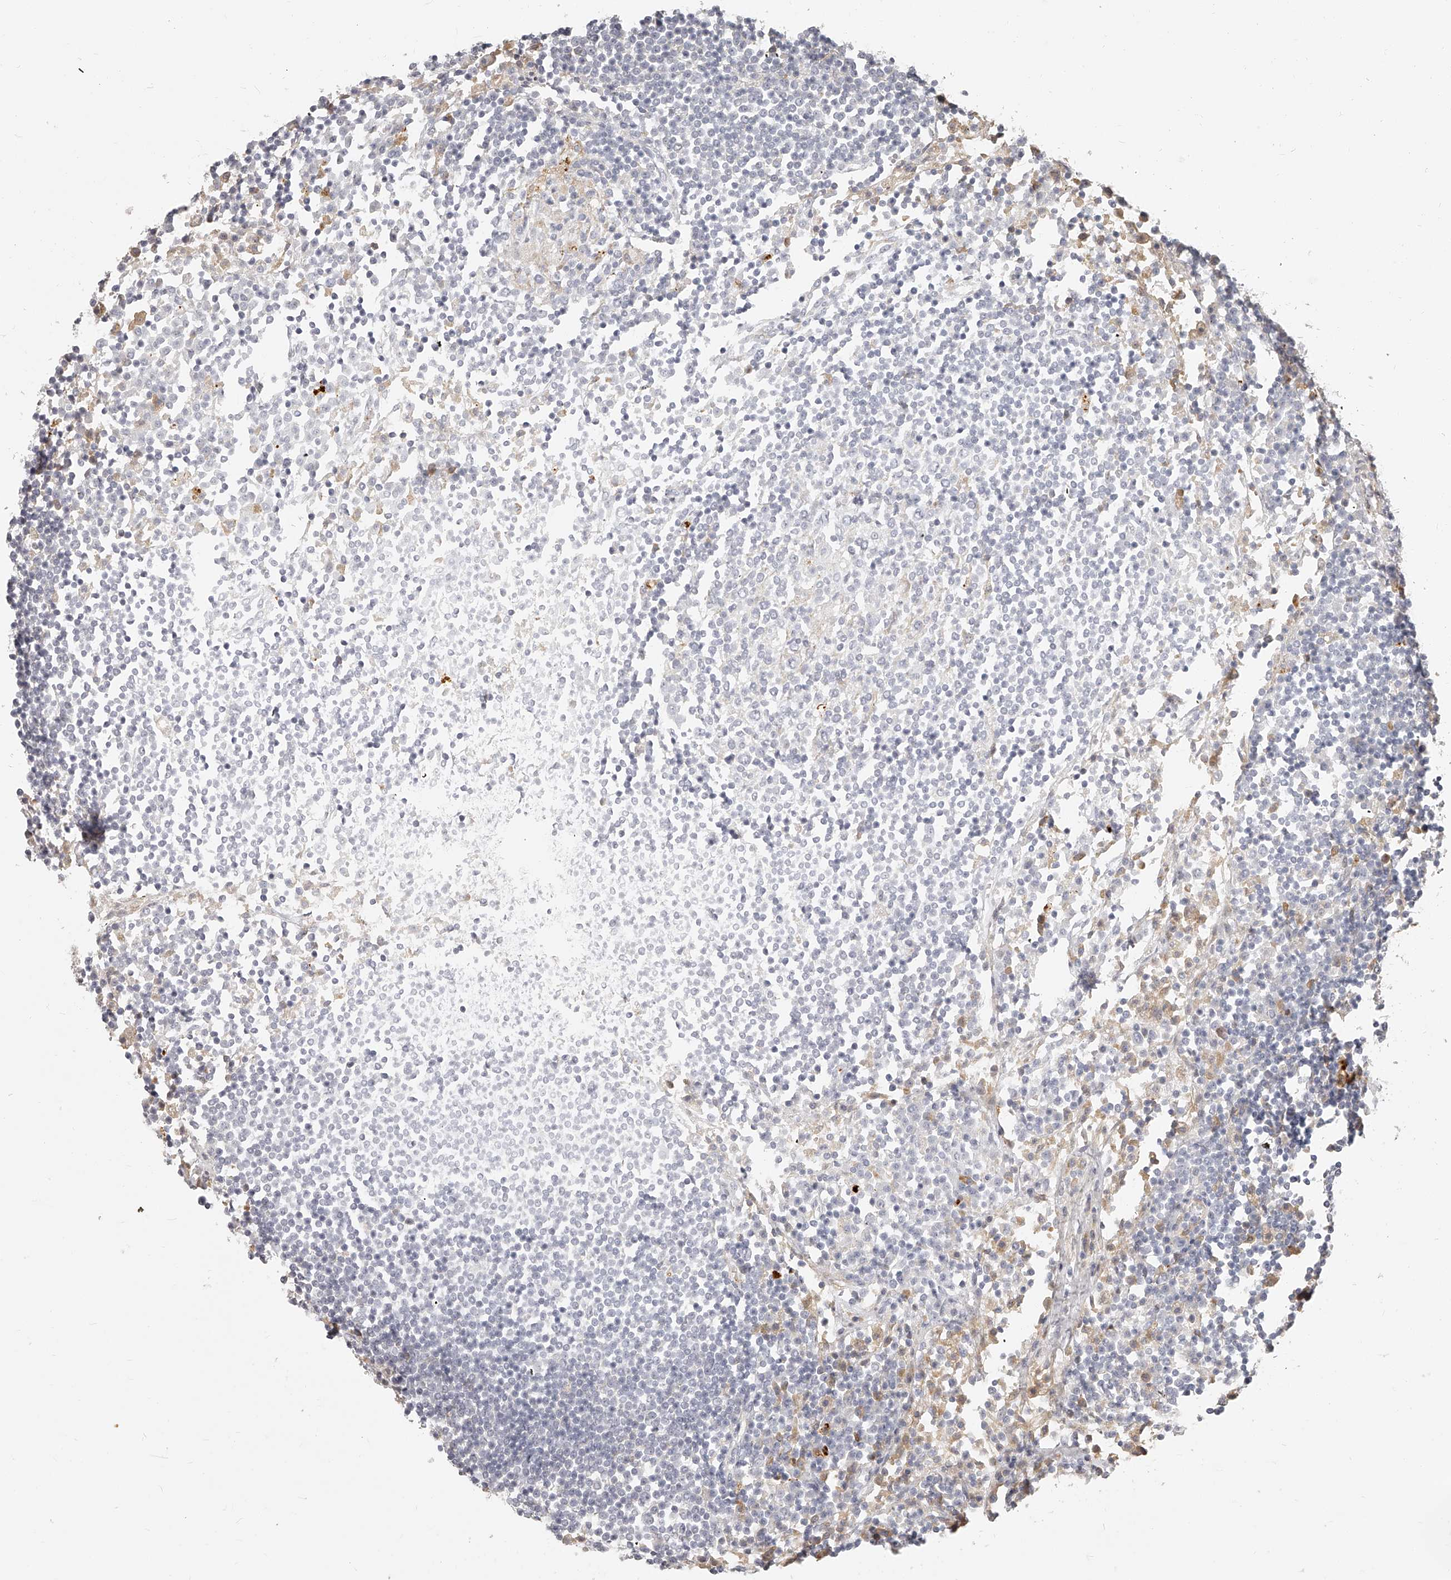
{"staining": {"intensity": "negative", "quantity": "none", "location": "none"}, "tissue": "lymph node", "cell_type": "Germinal center cells", "image_type": "normal", "snomed": [{"axis": "morphology", "description": "Normal tissue, NOS"}, {"axis": "topography", "description": "Lymph node"}], "caption": "Micrograph shows no protein staining in germinal center cells of unremarkable lymph node.", "gene": "ITGB3", "patient": {"sex": "female", "age": 53}}